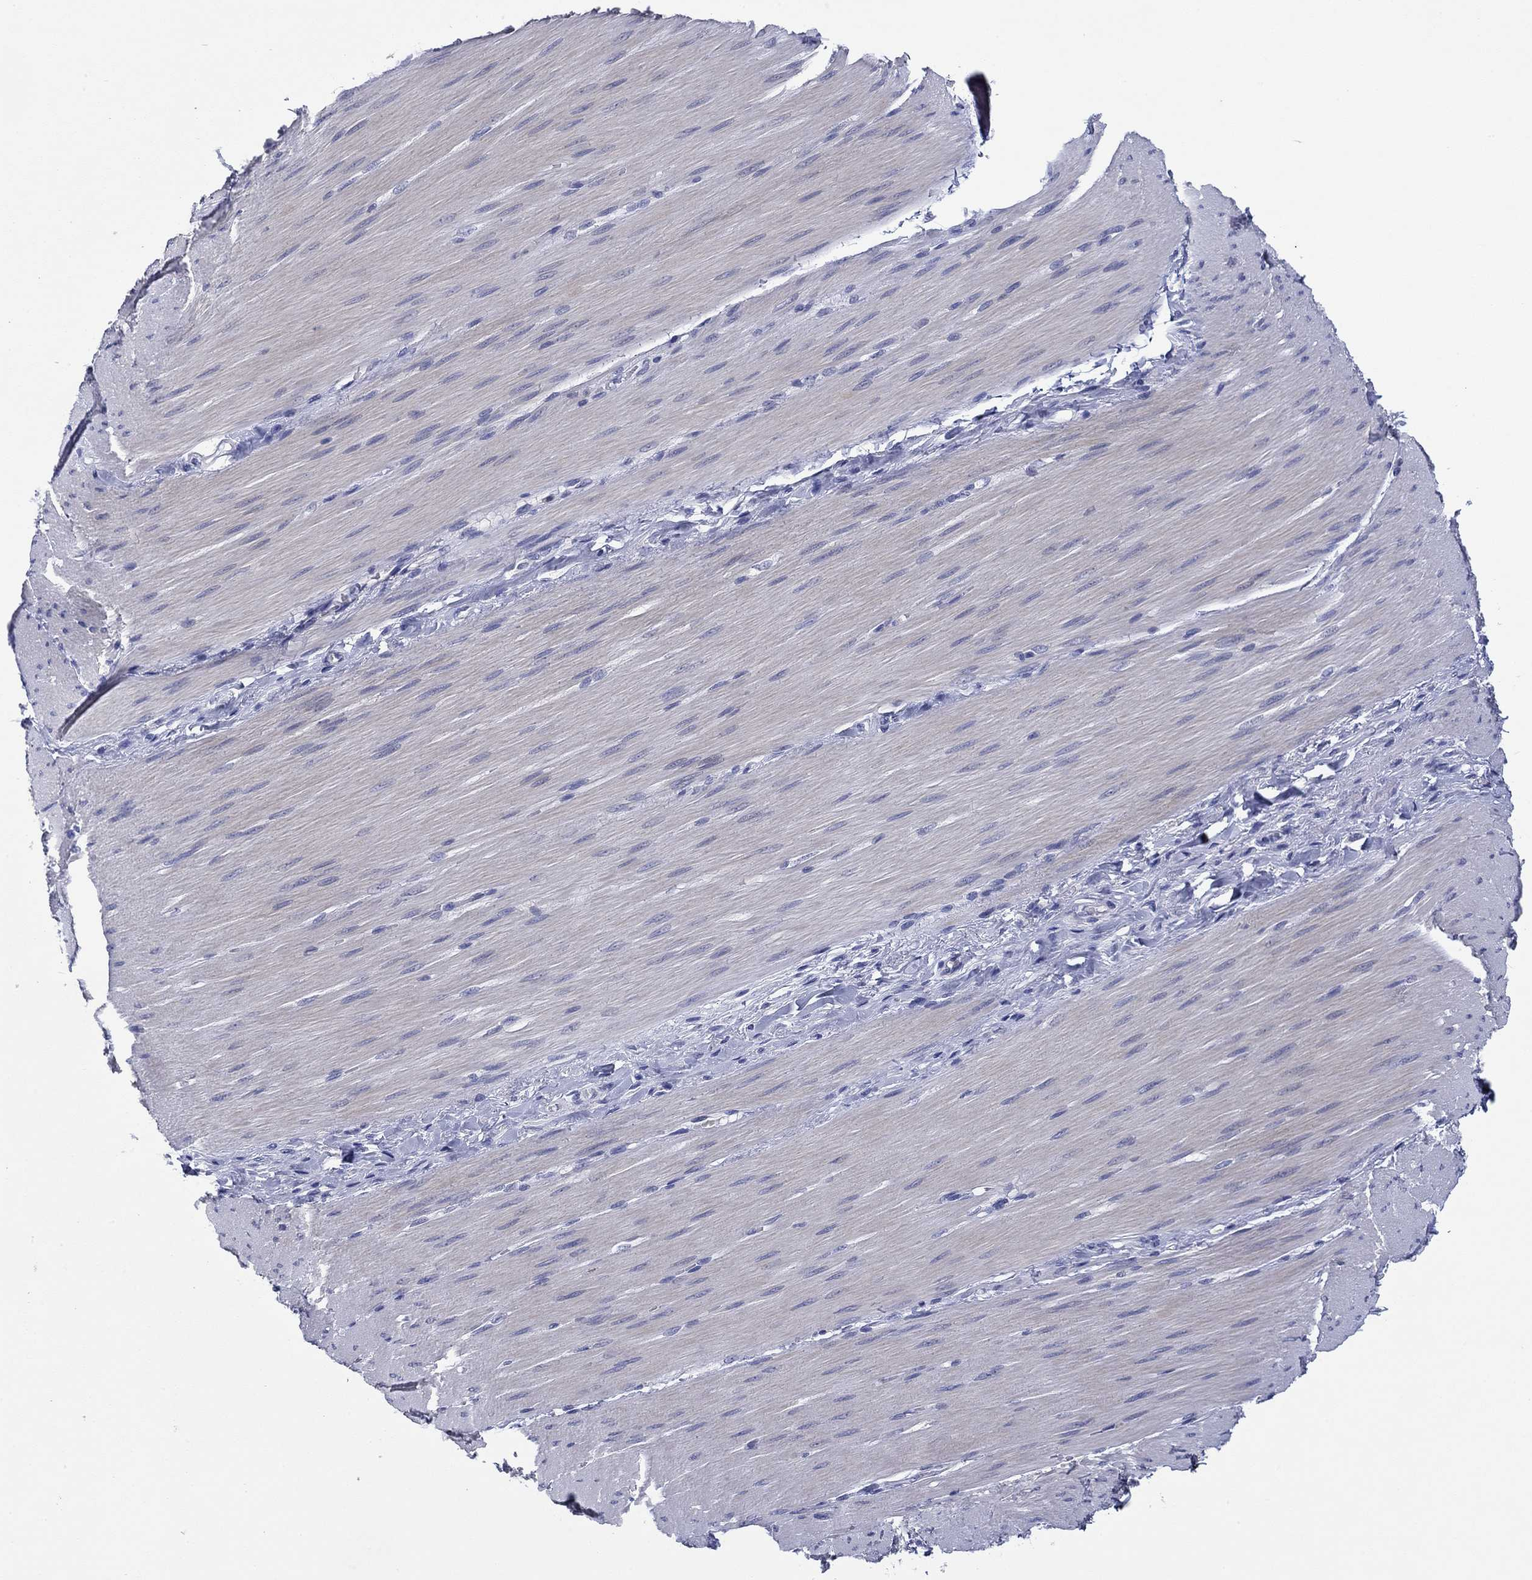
{"staining": {"intensity": "negative", "quantity": "none", "location": "none"}, "tissue": "adipose tissue", "cell_type": "Adipocytes", "image_type": "normal", "snomed": [{"axis": "morphology", "description": "Normal tissue, NOS"}, {"axis": "topography", "description": "Smooth muscle"}, {"axis": "topography", "description": "Duodenum"}, {"axis": "topography", "description": "Peripheral nerve tissue"}], "caption": "IHC of normal human adipose tissue shows no expression in adipocytes.", "gene": "HDC", "patient": {"sex": "female", "age": 61}}